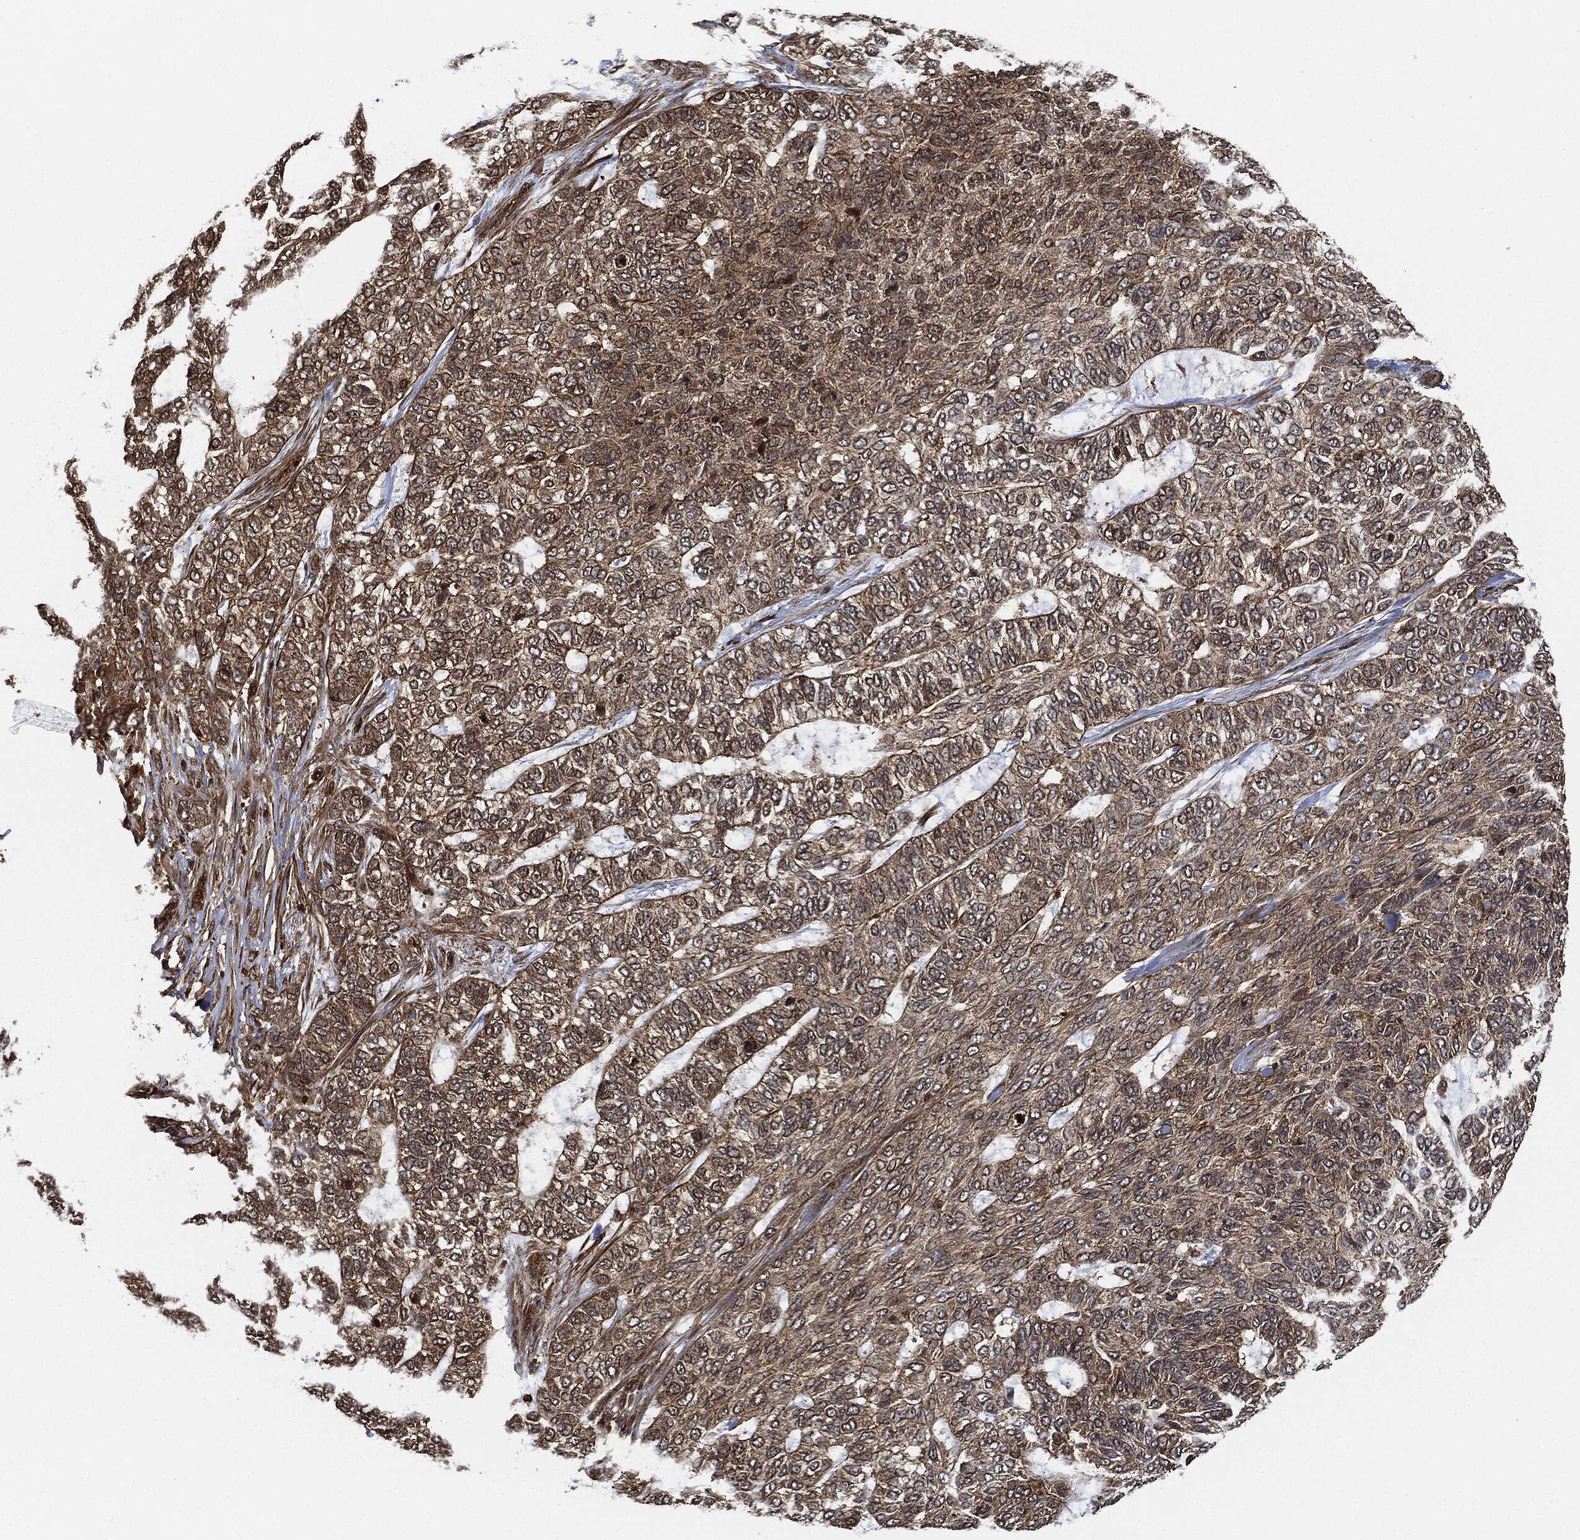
{"staining": {"intensity": "weak", "quantity": ">75%", "location": "cytoplasmic/membranous"}, "tissue": "skin cancer", "cell_type": "Tumor cells", "image_type": "cancer", "snomed": [{"axis": "morphology", "description": "Basal cell carcinoma"}, {"axis": "topography", "description": "Skin"}], "caption": "IHC staining of skin basal cell carcinoma, which displays low levels of weak cytoplasmic/membranous expression in about >75% of tumor cells indicating weak cytoplasmic/membranous protein staining. The staining was performed using DAB (brown) for protein detection and nuclei were counterstained in hematoxylin (blue).", "gene": "CEP290", "patient": {"sex": "female", "age": 65}}